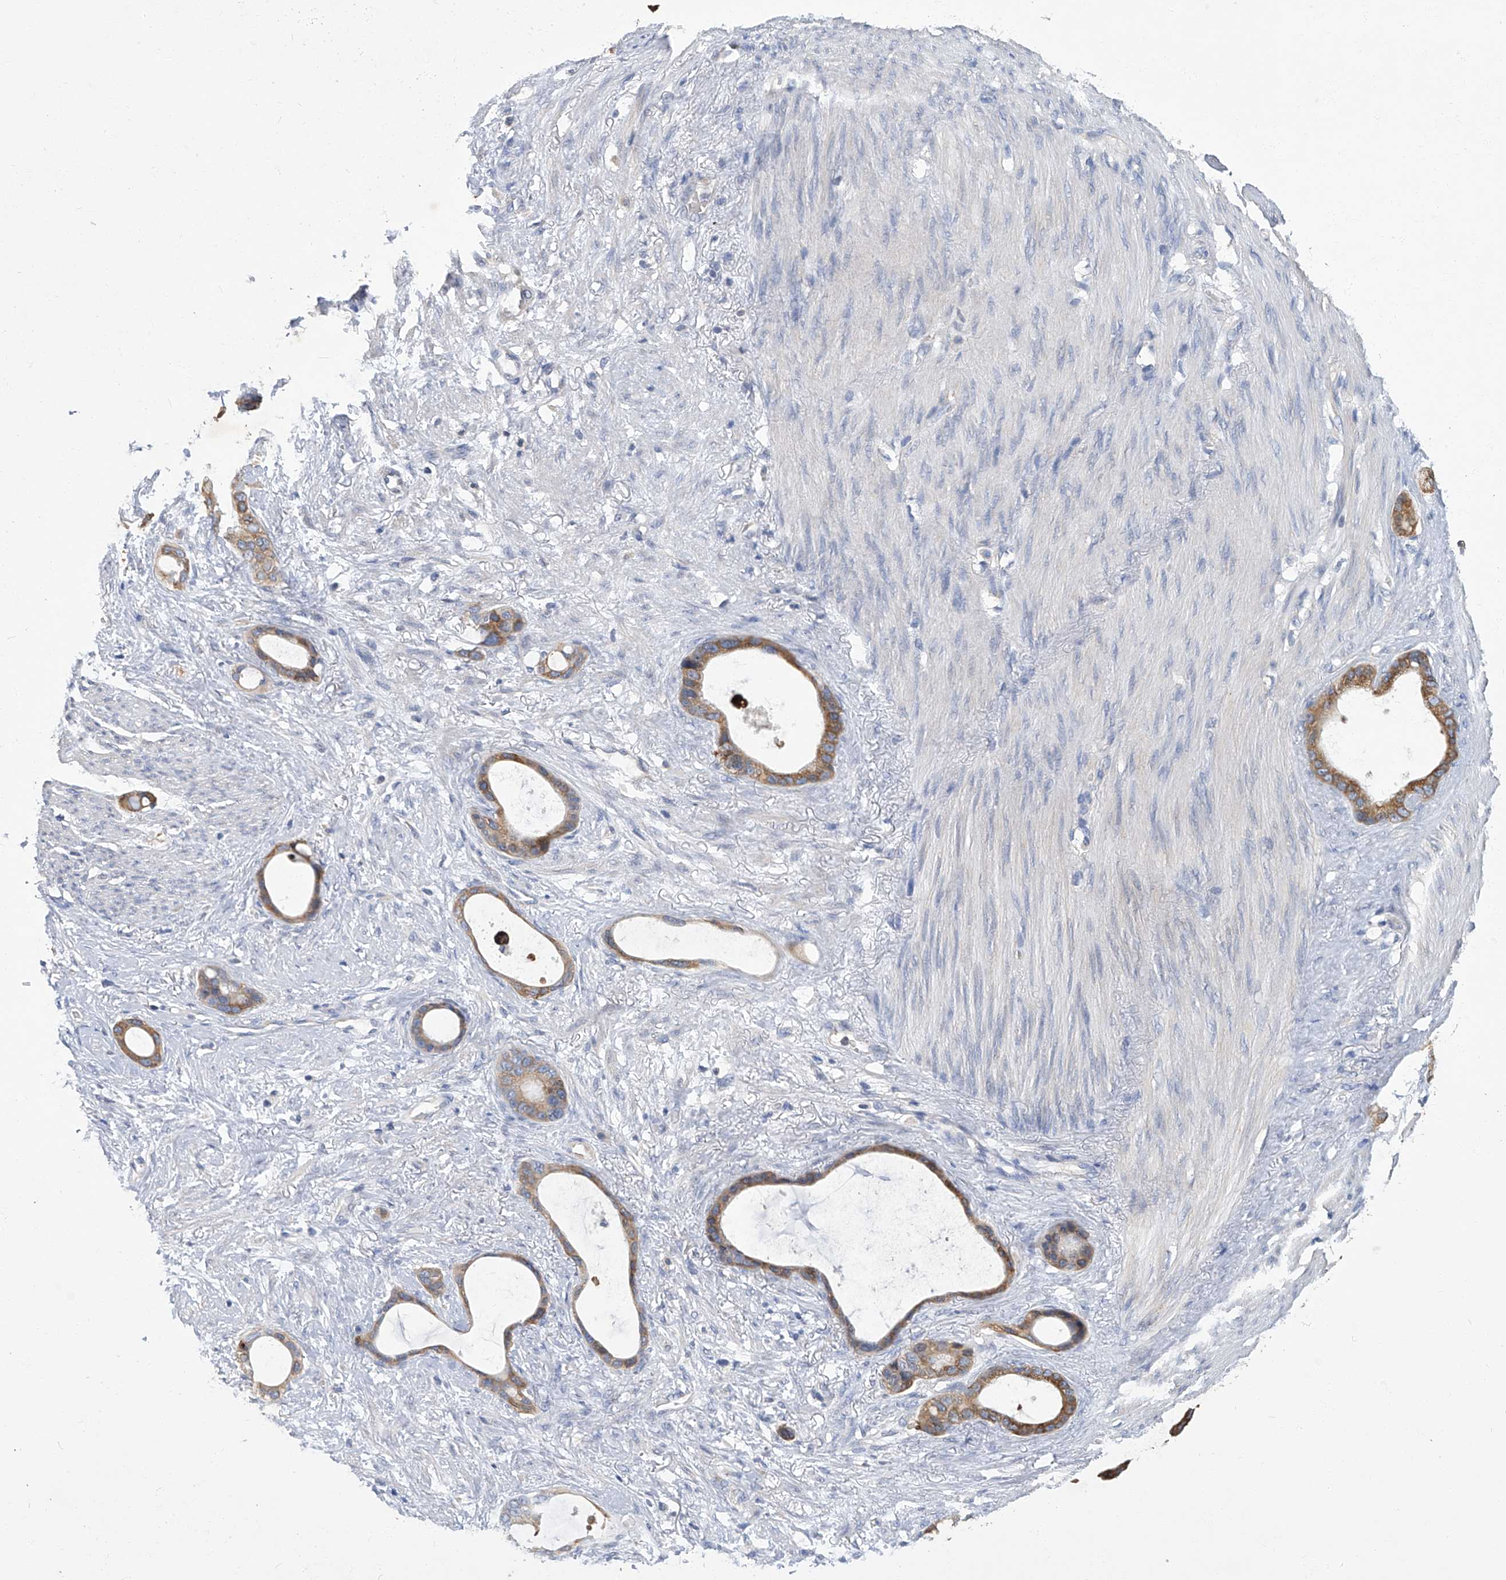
{"staining": {"intensity": "moderate", "quantity": ">75%", "location": "cytoplasmic/membranous"}, "tissue": "stomach cancer", "cell_type": "Tumor cells", "image_type": "cancer", "snomed": [{"axis": "morphology", "description": "Adenocarcinoma, NOS"}, {"axis": "topography", "description": "Stomach"}], "caption": "Immunohistochemical staining of human adenocarcinoma (stomach) displays medium levels of moderate cytoplasmic/membranous protein staining in approximately >75% of tumor cells. (DAB = brown stain, brightfield microscopy at high magnification).", "gene": "TGFBR1", "patient": {"sex": "female", "age": 75}}